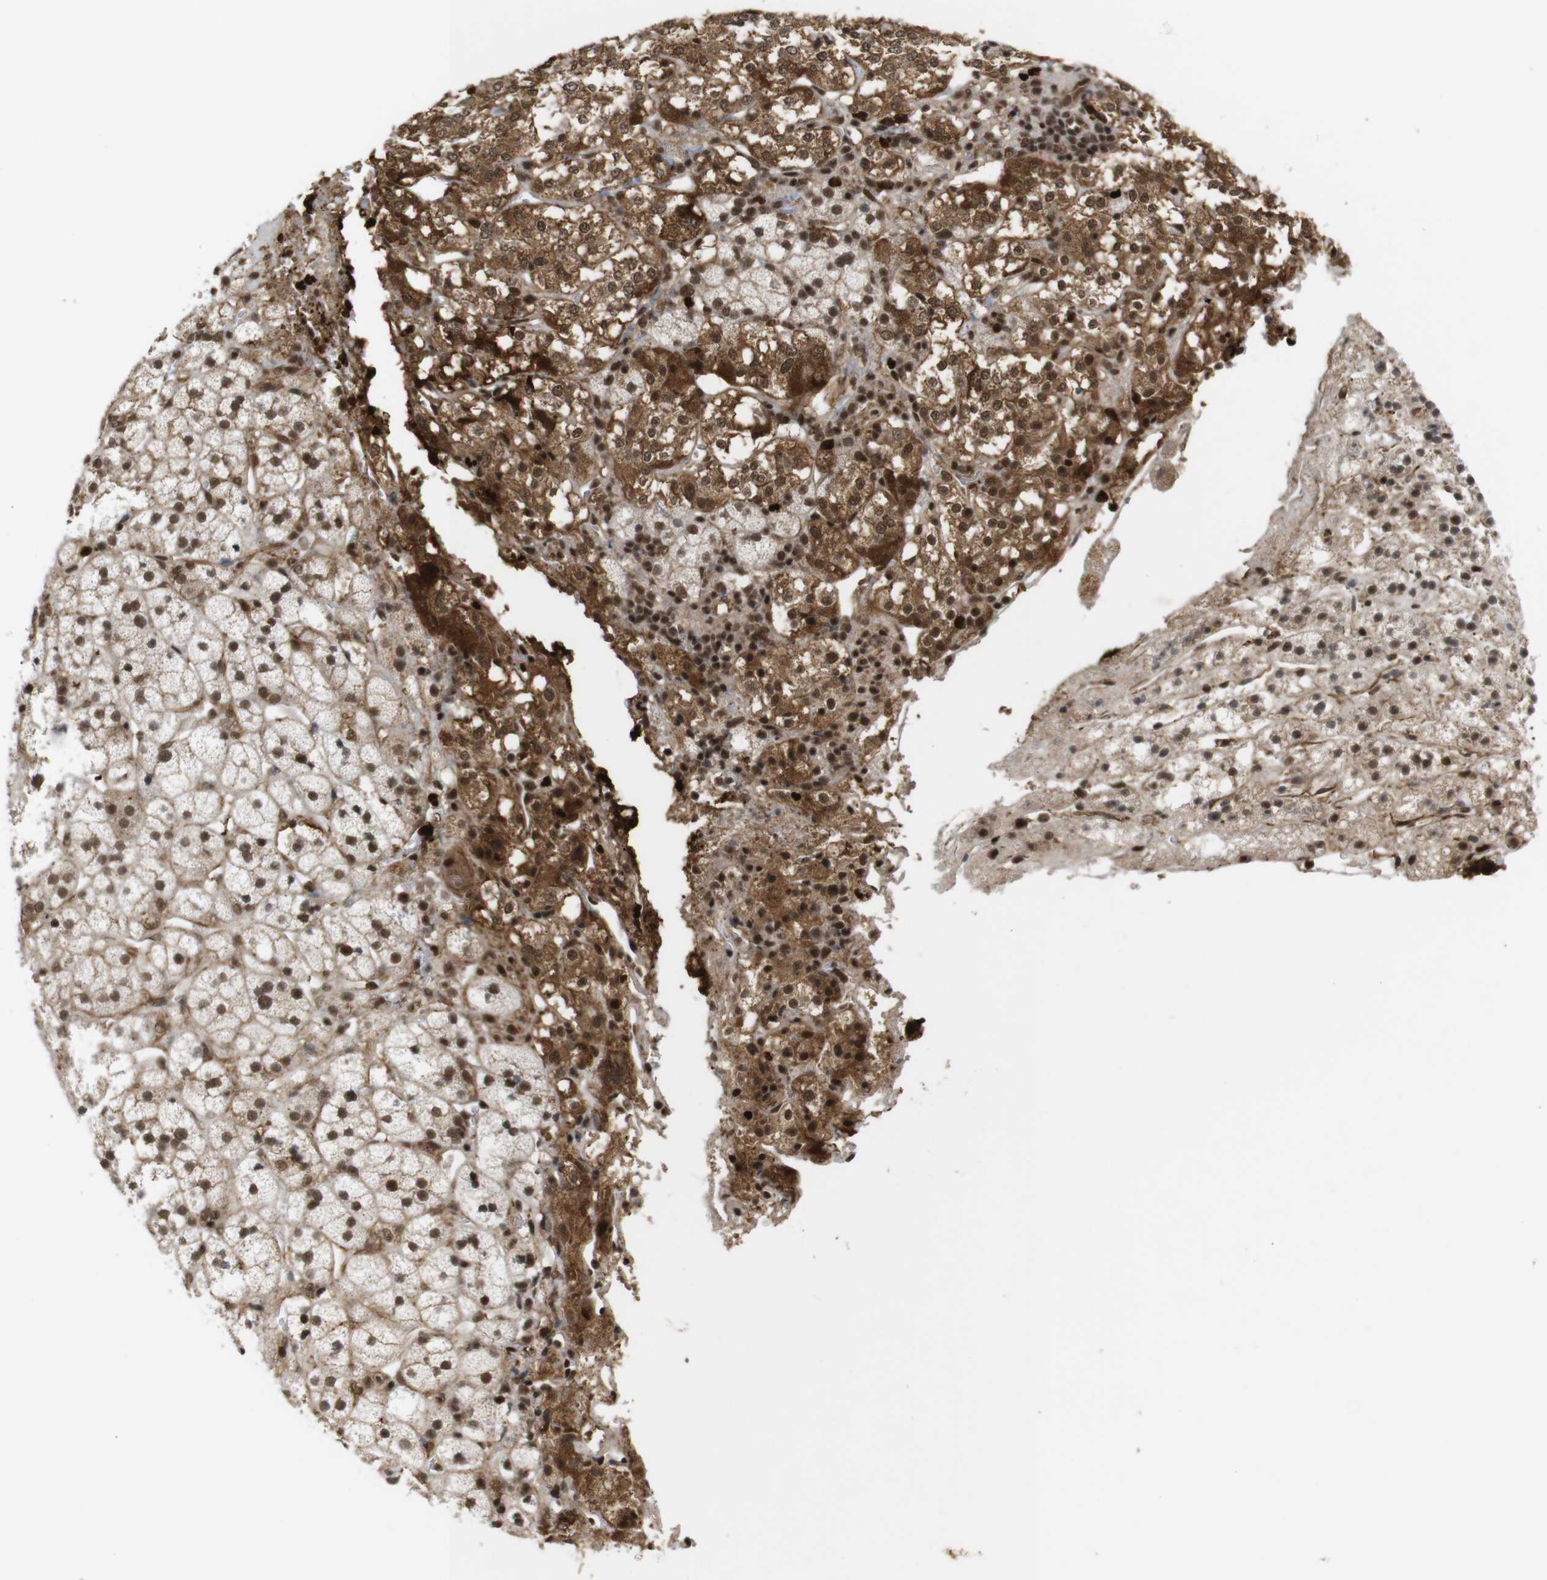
{"staining": {"intensity": "strong", "quantity": ">75%", "location": "cytoplasmic/membranous,nuclear"}, "tissue": "adrenal gland", "cell_type": "Glandular cells", "image_type": "normal", "snomed": [{"axis": "morphology", "description": "Normal tissue, NOS"}, {"axis": "topography", "description": "Adrenal gland"}], "caption": "IHC photomicrograph of benign adrenal gland: adrenal gland stained using IHC exhibits high levels of strong protein expression localized specifically in the cytoplasmic/membranous,nuclear of glandular cells, appearing as a cytoplasmic/membranous,nuclear brown color.", "gene": "SP2", "patient": {"sex": "male", "age": 56}}